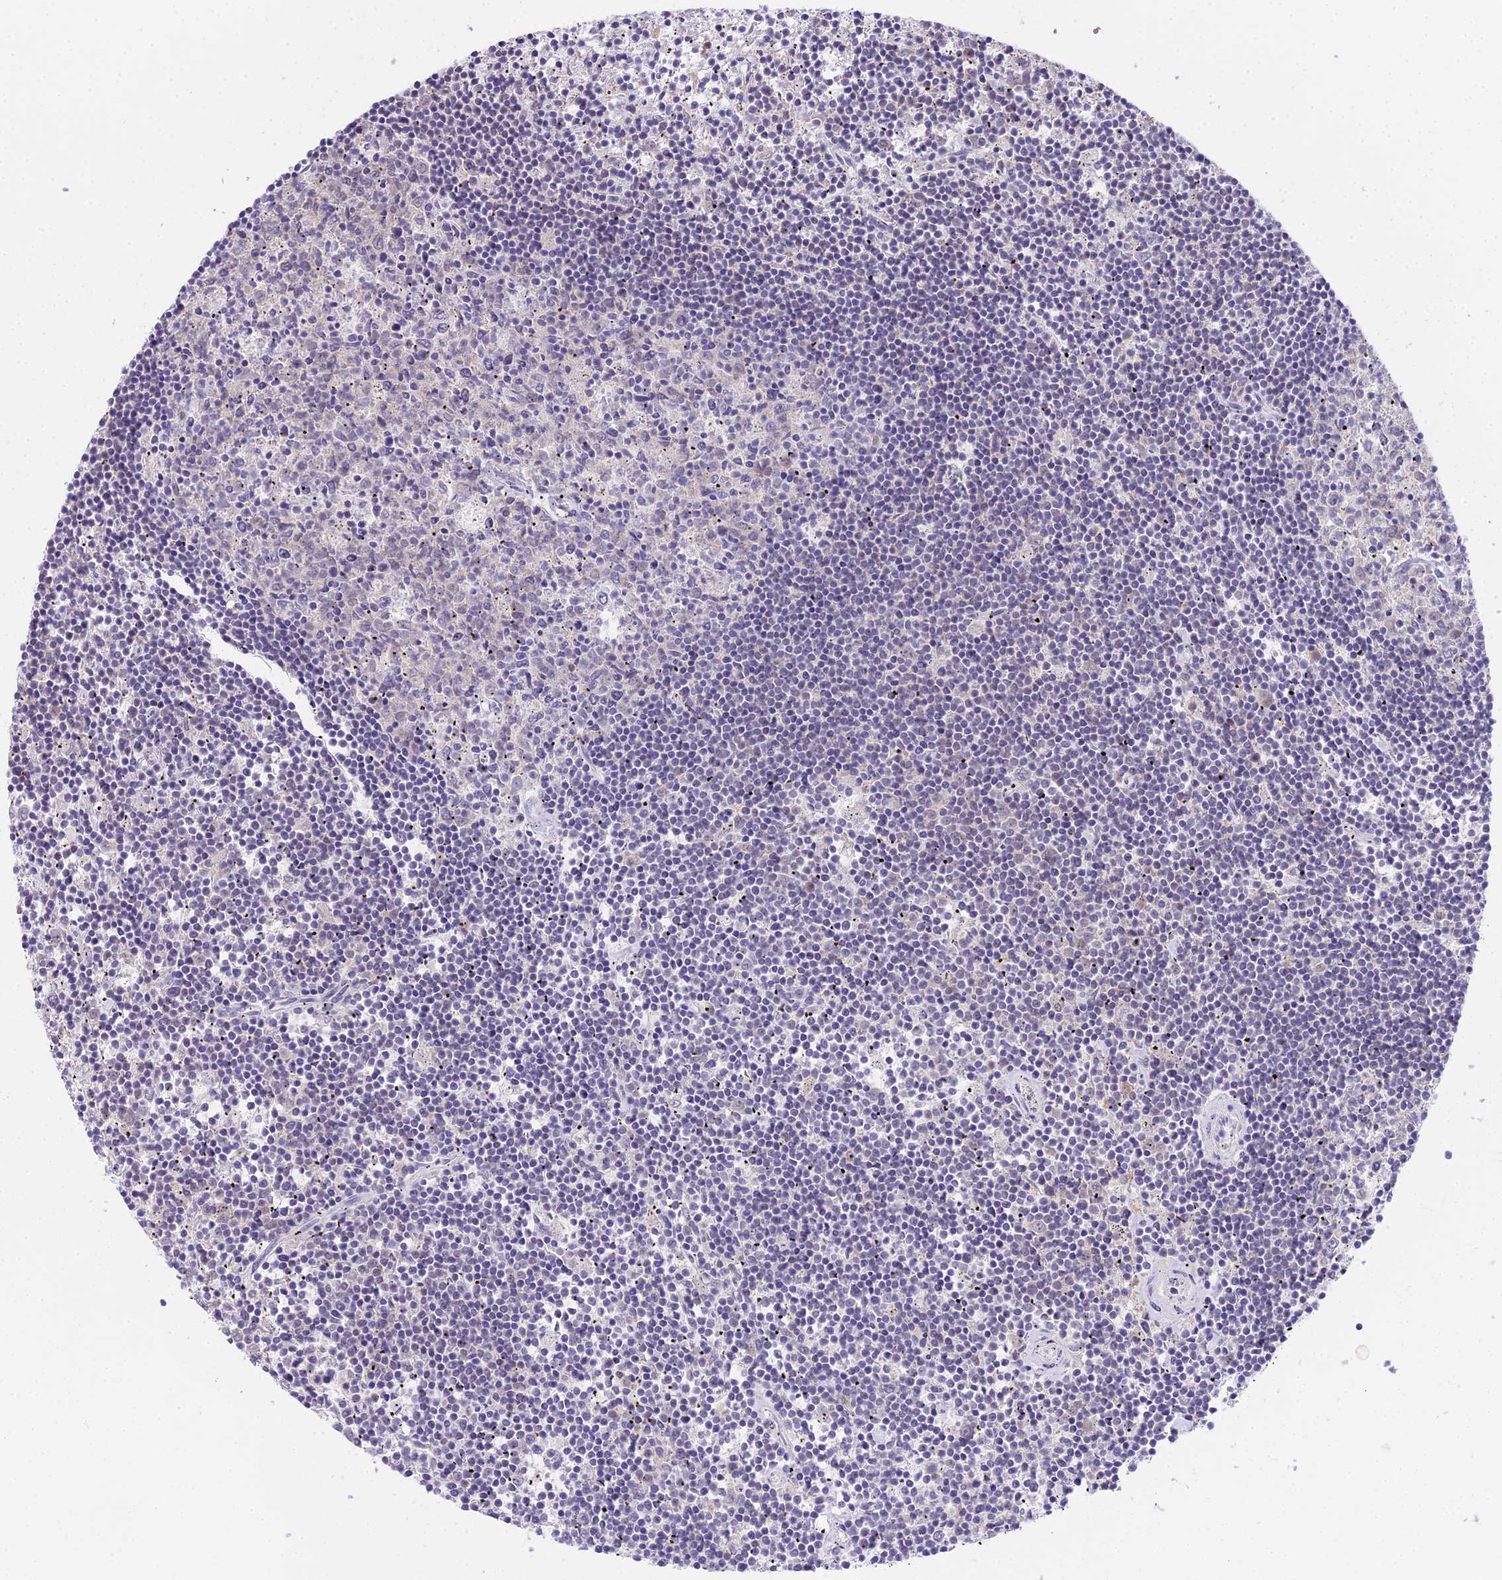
{"staining": {"intensity": "negative", "quantity": "none", "location": "none"}, "tissue": "lymphoma", "cell_type": "Tumor cells", "image_type": "cancer", "snomed": [{"axis": "morphology", "description": "Malignant lymphoma, non-Hodgkin's type, Low grade"}, {"axis": "topography", "description": "Spleen"}], "caption": "Image shows no protein staining in tumor cells of lymphoma tissue.", "gene": "MAT2A", "patient": {"sex": "male", "age": 76}}